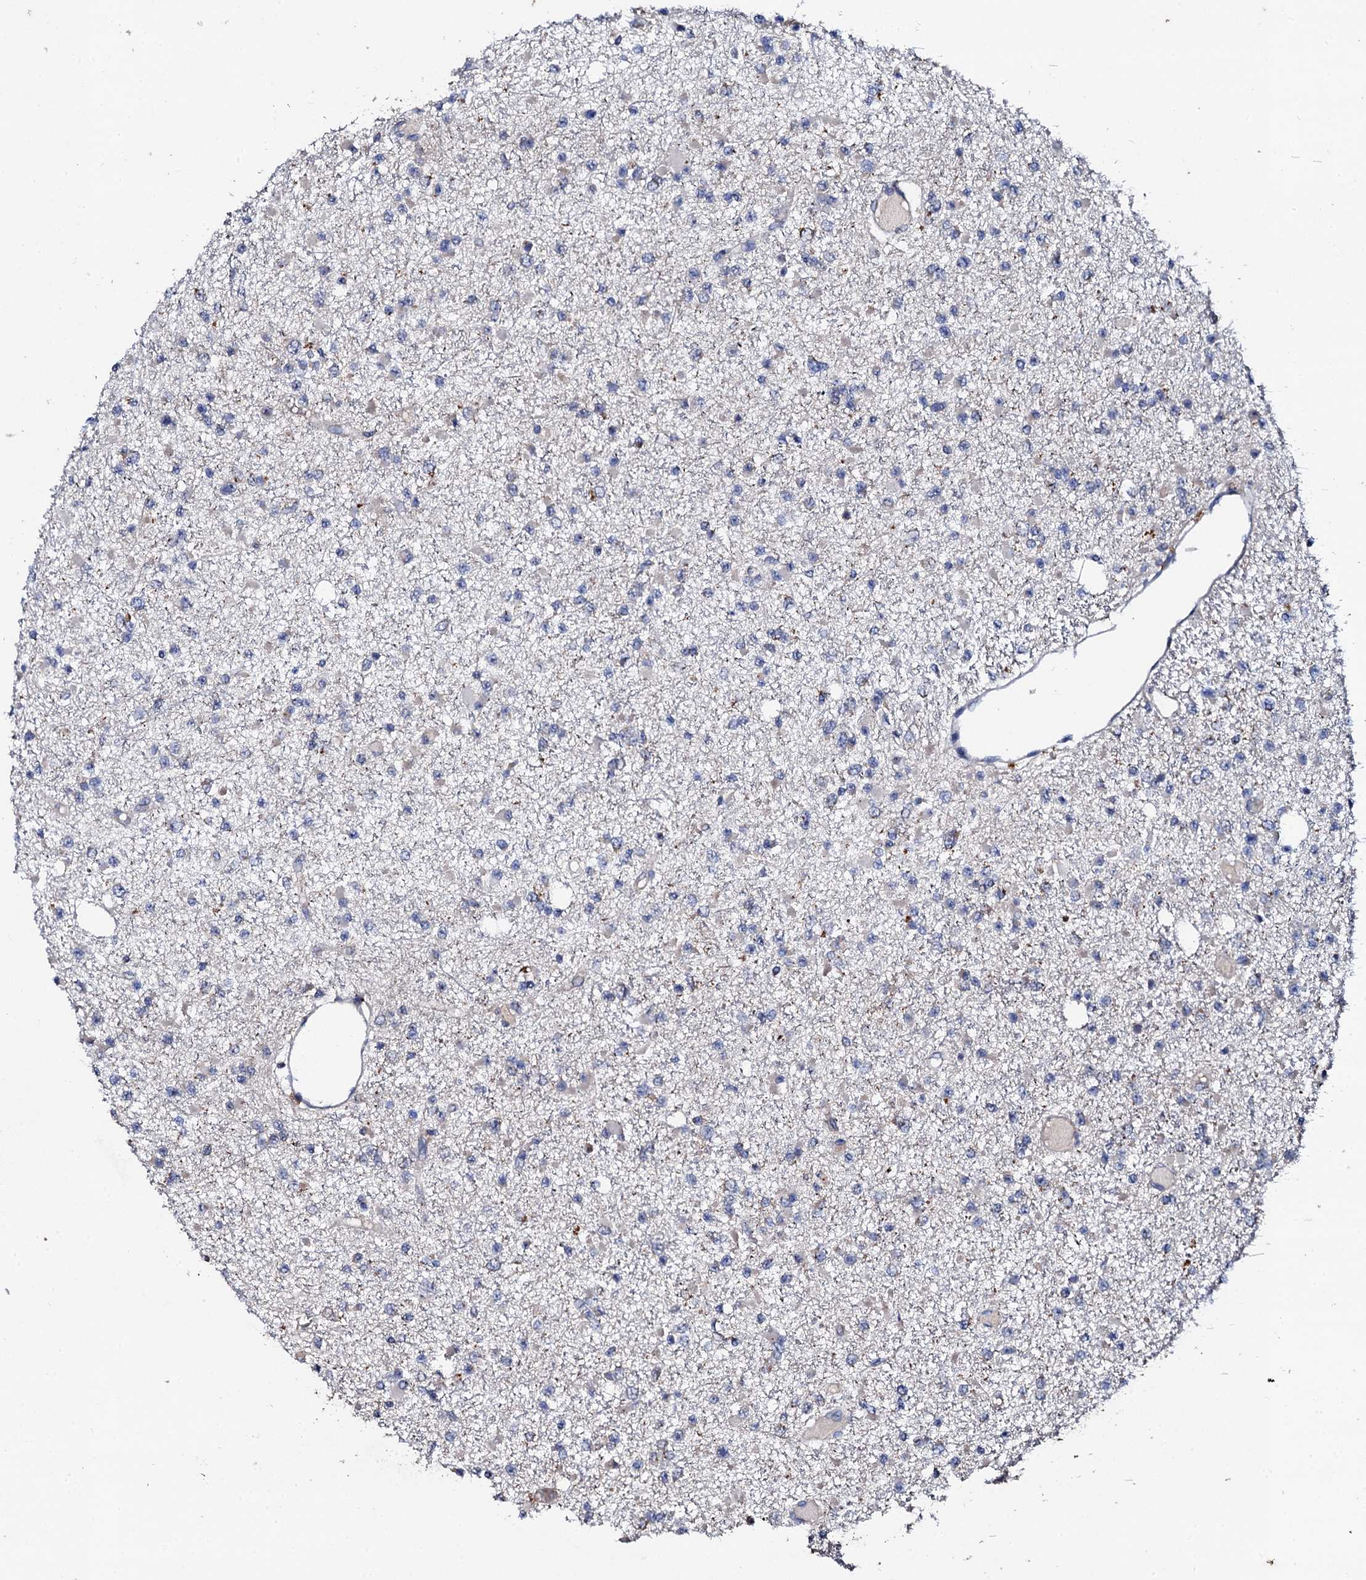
{"staining": {"intensity": "negative", "quantity": "none", "location": "none"}, "tissue": "glioma", "cell_type": "Tumor cells", "image_type": "cancer", "snomed": [{"axis": "morphology", "description": "Glioma, malignant, Low grade"}, {"axis": "topography", "description": "Brain"}], "caption": "Immunohistochemistry histopathology image of neoplastic tissue: glioma stained with DAB demonstrates no significant protein staining in tumor cells.", "gene": "GTPBP4", "patient": {"sex": "female", "age": 22}}